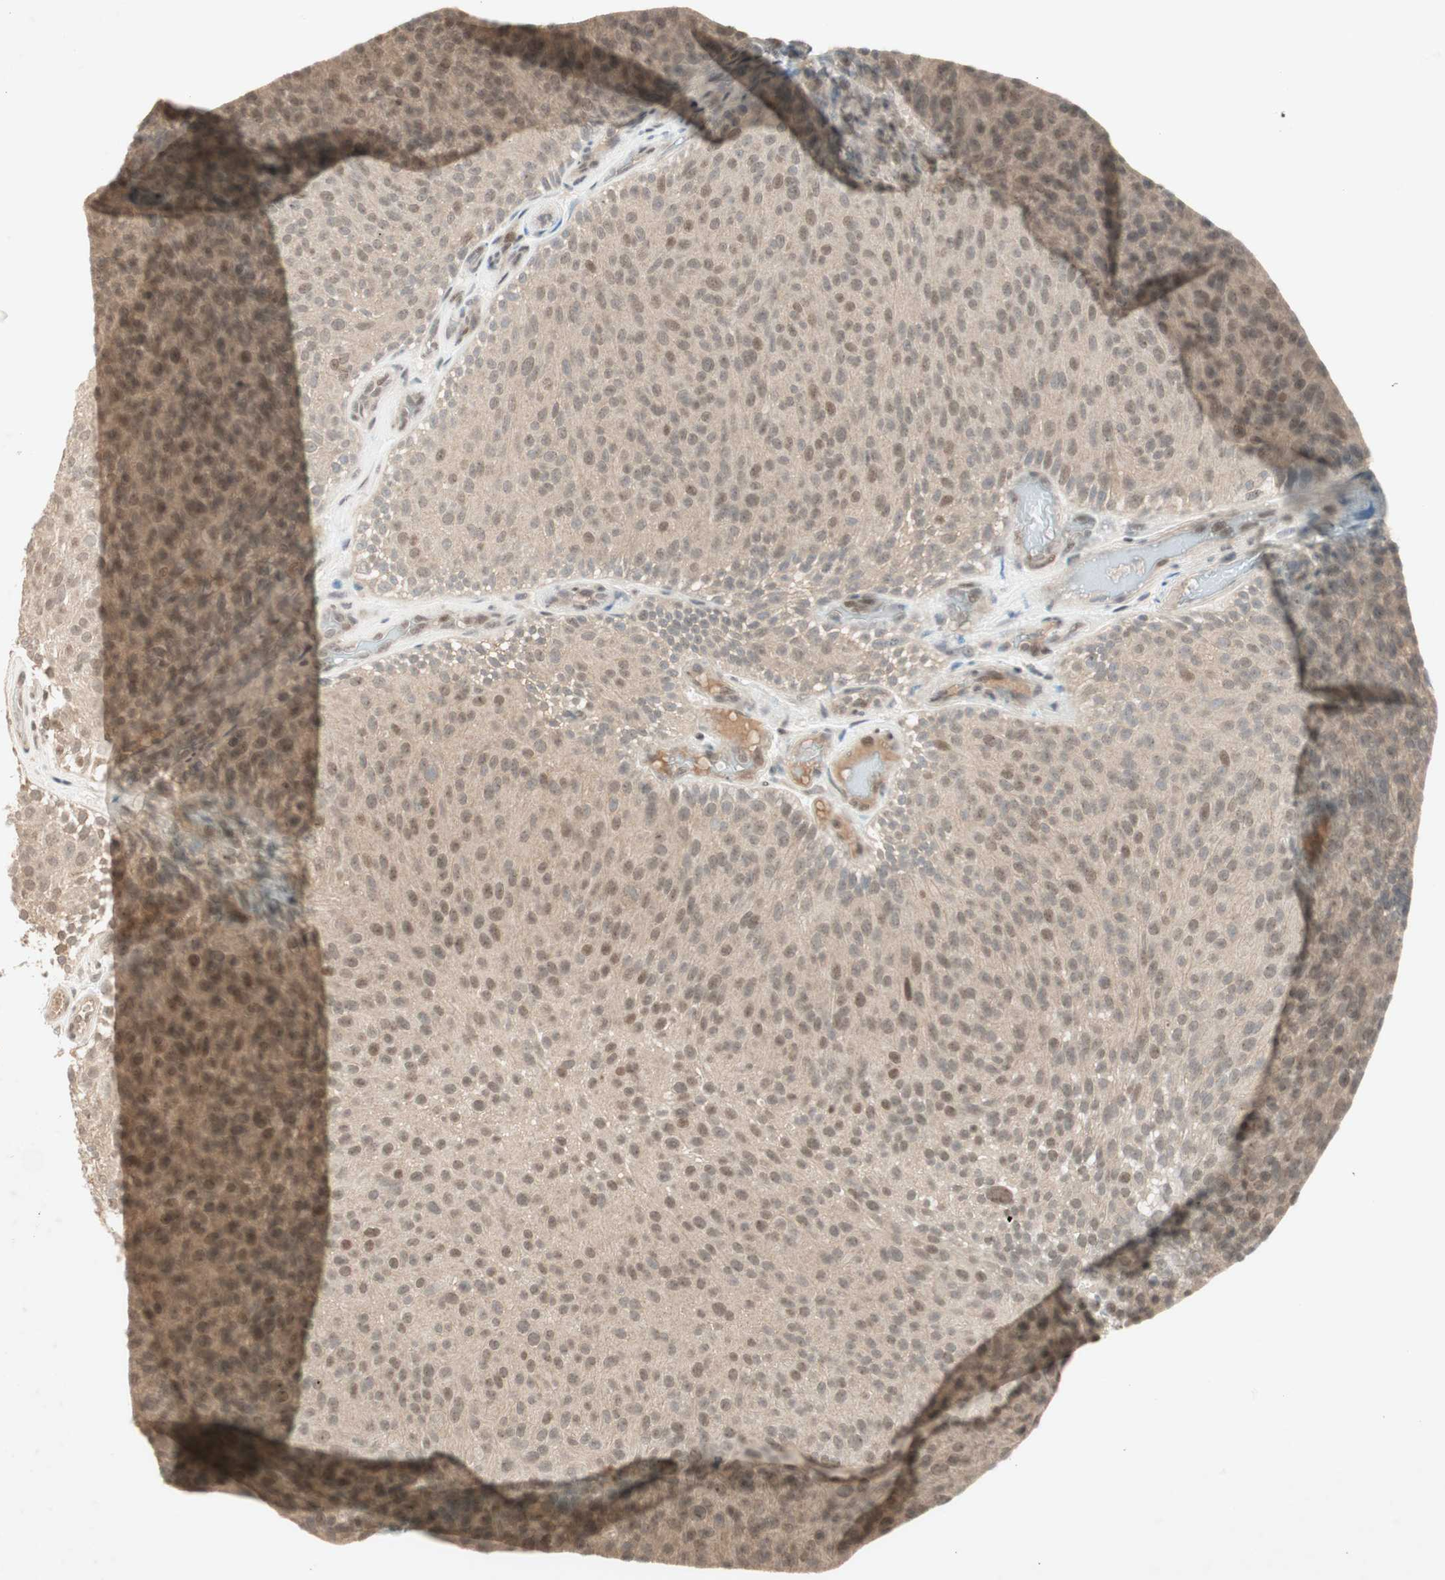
{"staining": {"intensity": "weak", "quantity": ">75%", "location": "cytoplasmic/membranous,nuclear"}, "tissue": "urothelial cancer", "cell_type": "Tumor cells", "image_type": "cancer", "snomed": [{"axis": "morphology", "description": "Urothelial carcinoma, Low grade"}, {"axis": "topography", "description": "Urinary bladder"}], "caption": "Brown immunohistochemical staining in low-grade urothelial carcinoma exhibits weak cytoplasmic/membranous and nuclear positivity in about >75% of tumor cells.", "gene": "RNGTT", "patient": {"sex": "male", "age": 78}}